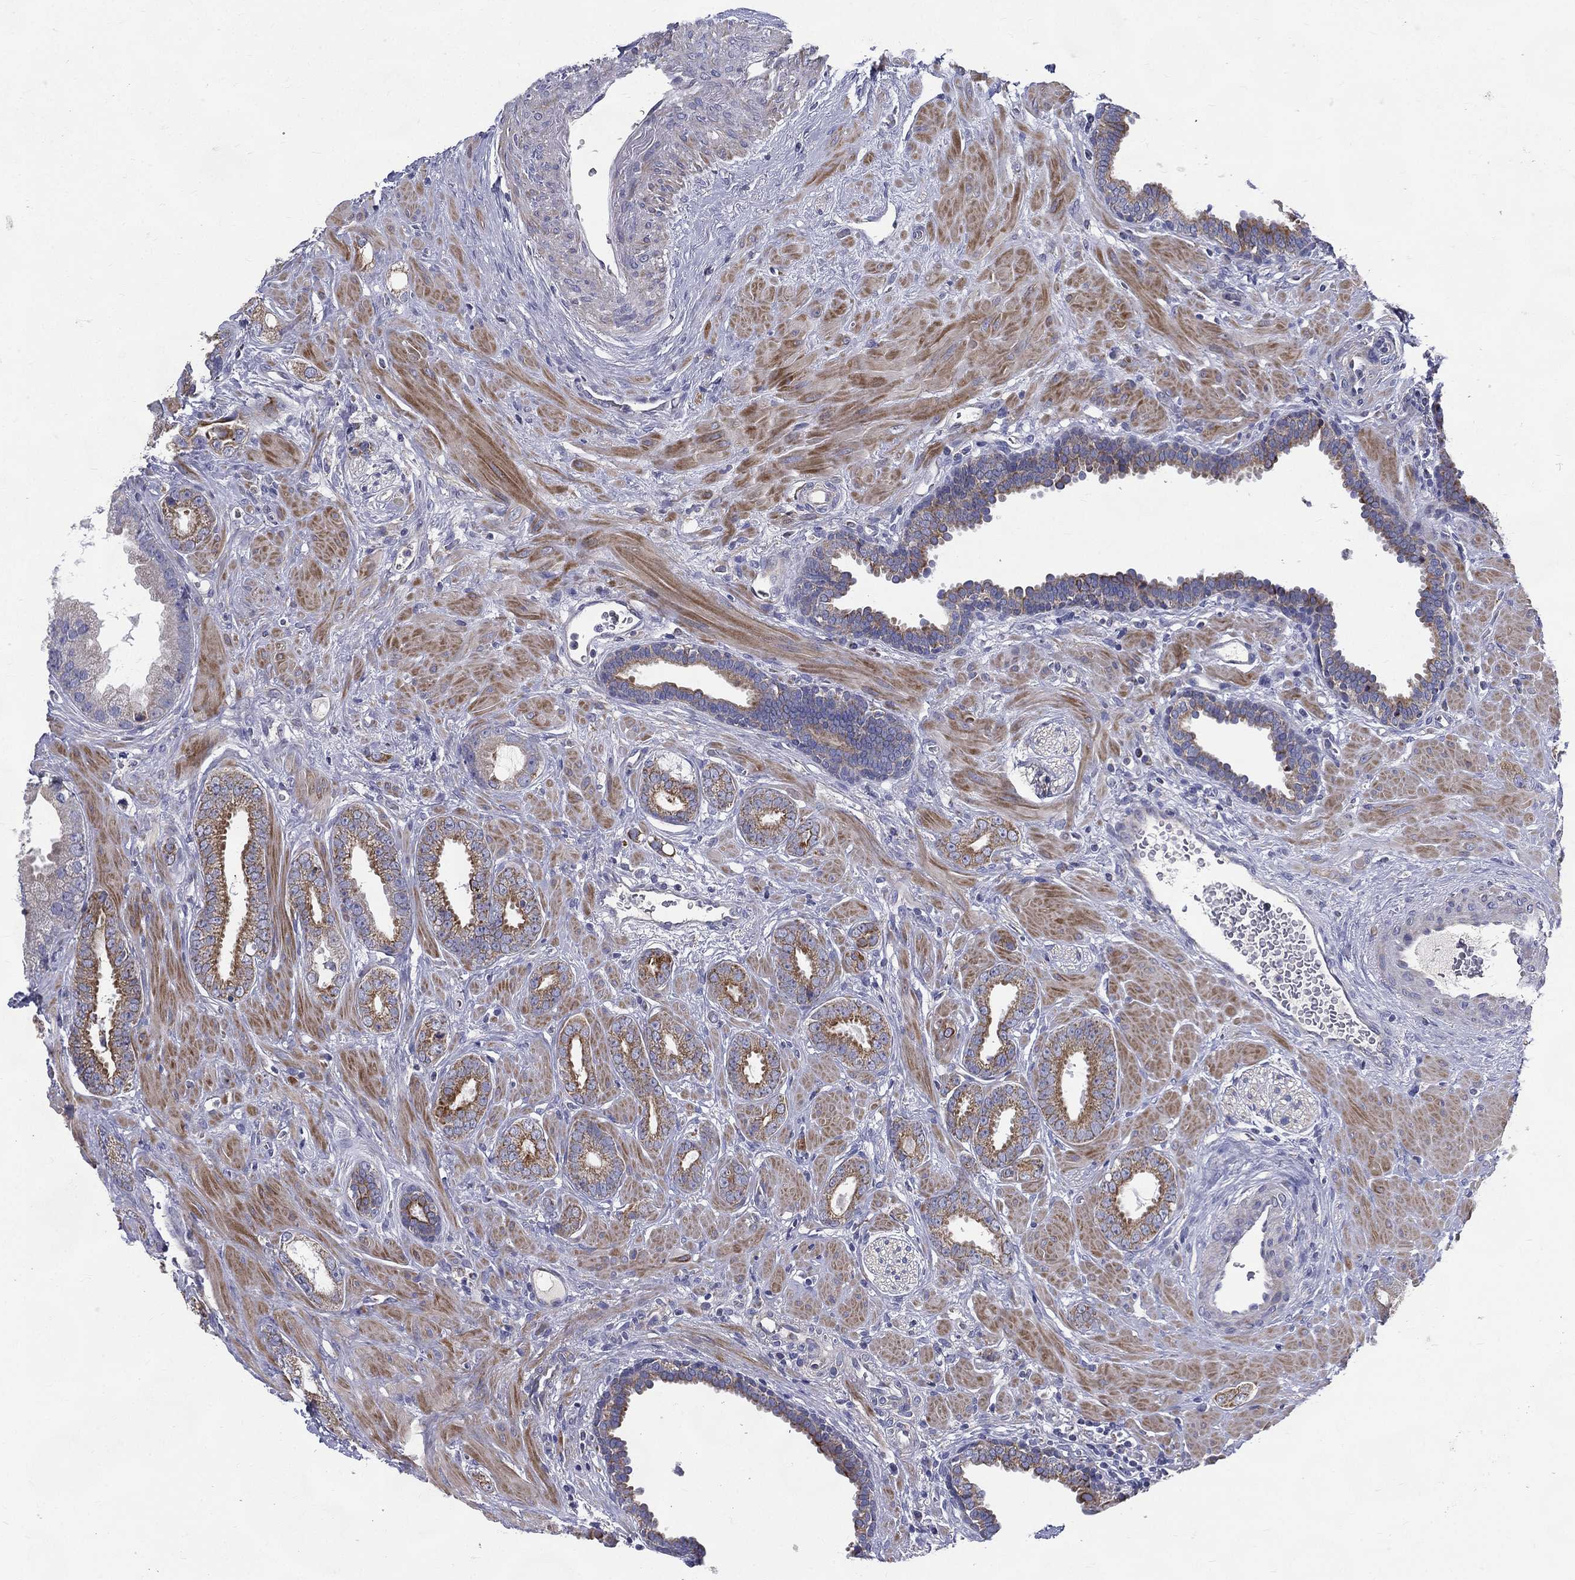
{"staining": {"intensity": "strong", "quantity": "<25%", "location": "cytoplasmic/membranous"}, "tissue": "prostate cancer", "cell_type": "Tumor cells", "image_type": "cancer", "snomed": [{"axis": "morphology", "description": "Adenocarcinoma, Low grade"}, {"axis": "topography", "description": "Prostate"}], "caption": "Prostate adenocarcinoma (low-grade) stained with DAB immunohistochemistry (IHC) displays medium levels of strong cytoplasmic/membranous expression in approximately <25% of tumor cells.", "gene": "PWWP3A", "patient": {"sex": "male", "age": 68}}